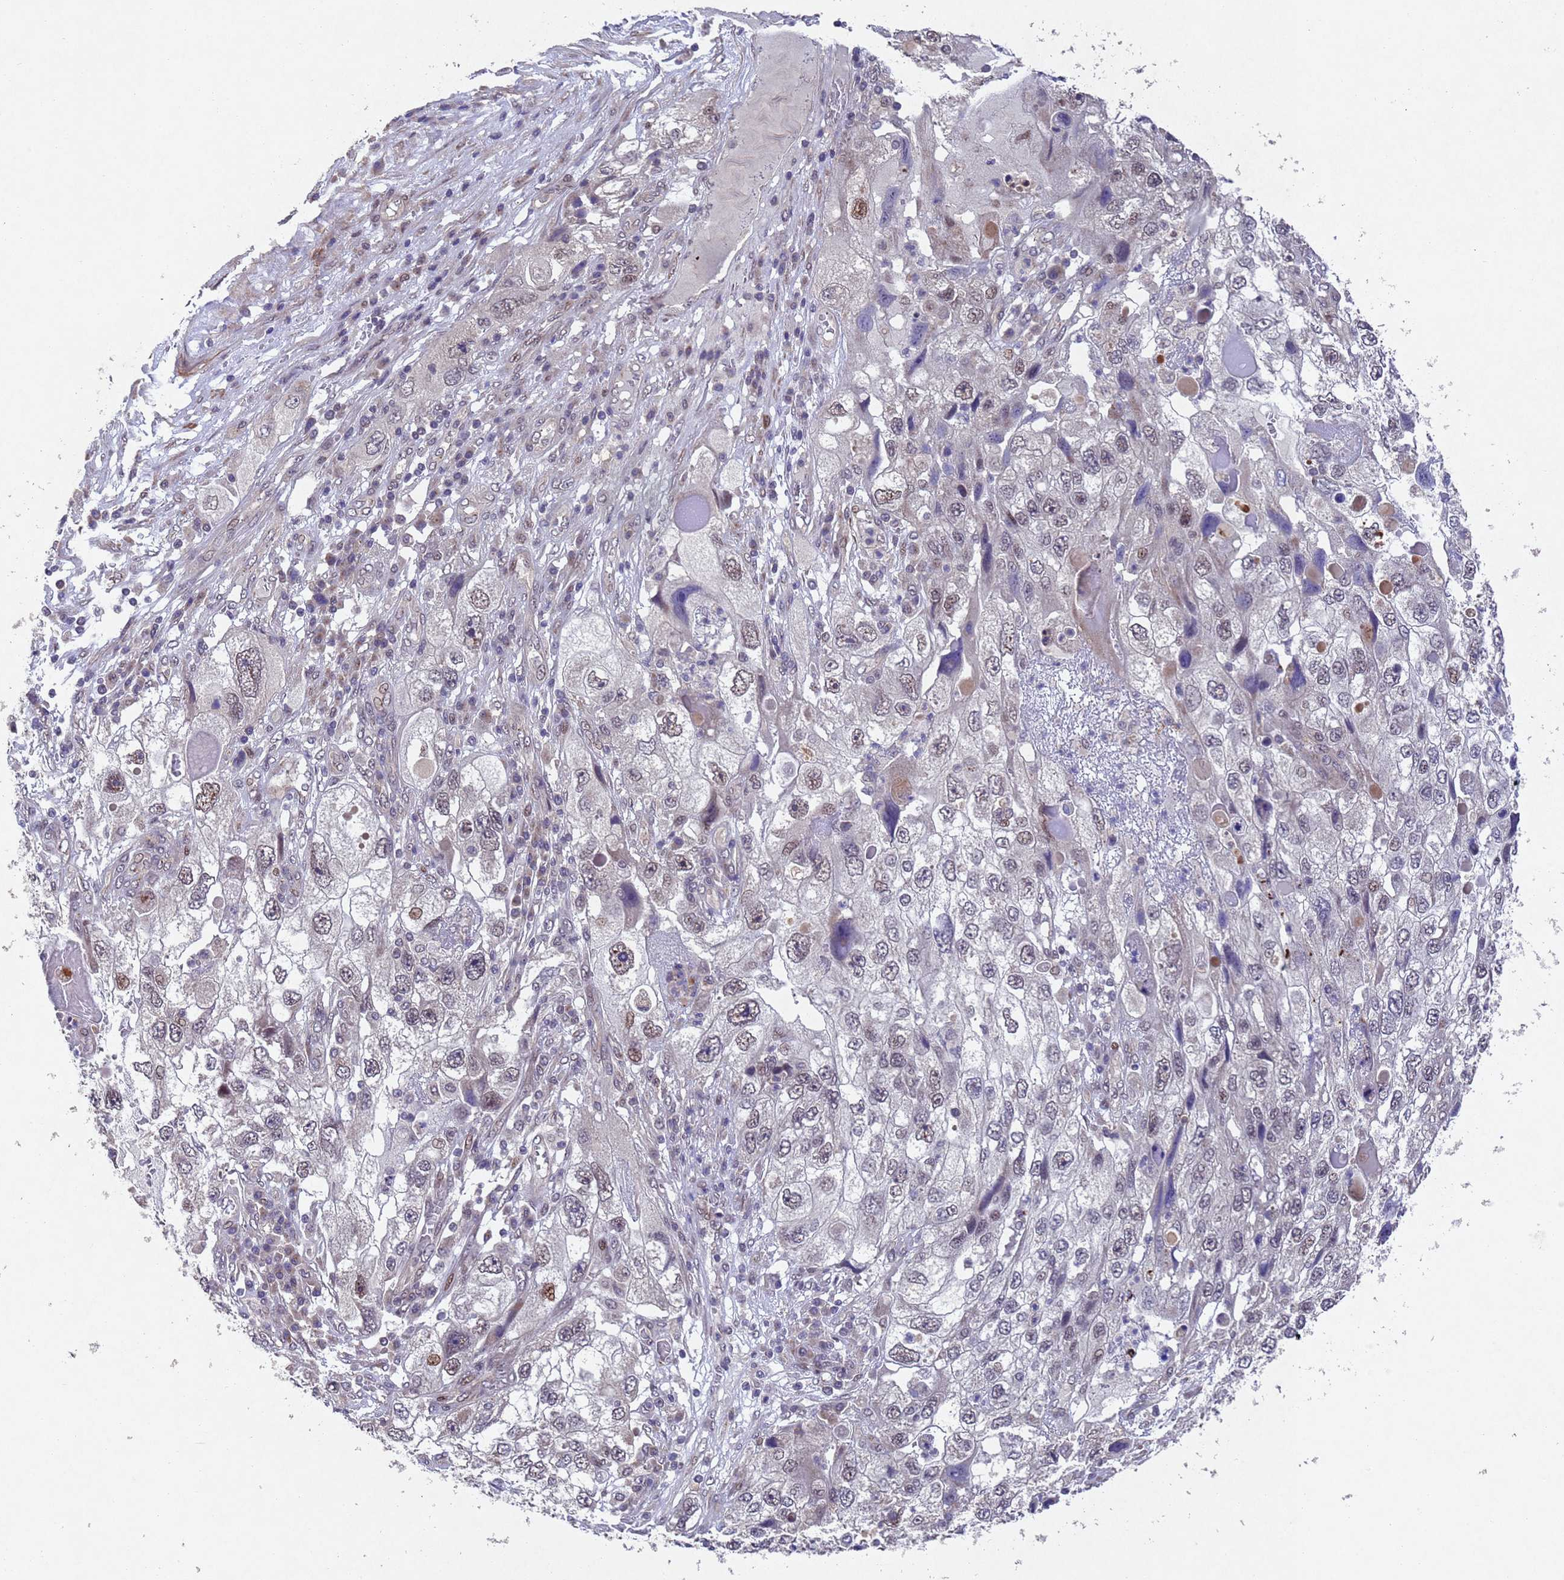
{"staining": {"intensity": "moderate", "quantity": "25%-75%", "location": "nuclear"}, "tissue": "endometrial cancer", "cell_type": "Tumor cells", "image_type": "cancer", "snomed": [{"axis": "morphology", "description": "Adenocarcinoma, NOS"}, {"axis": "topography", "description": "Endometrium"}], "caption": "Moderate nuclear staining for a protein is identified in approximately 25%-75% of tumor cells of endometrial cancer (adenocarcinoma) using immunohistochemistry.", "gene": "TBK1", "patient": {"sex": "female", "age": 49}}